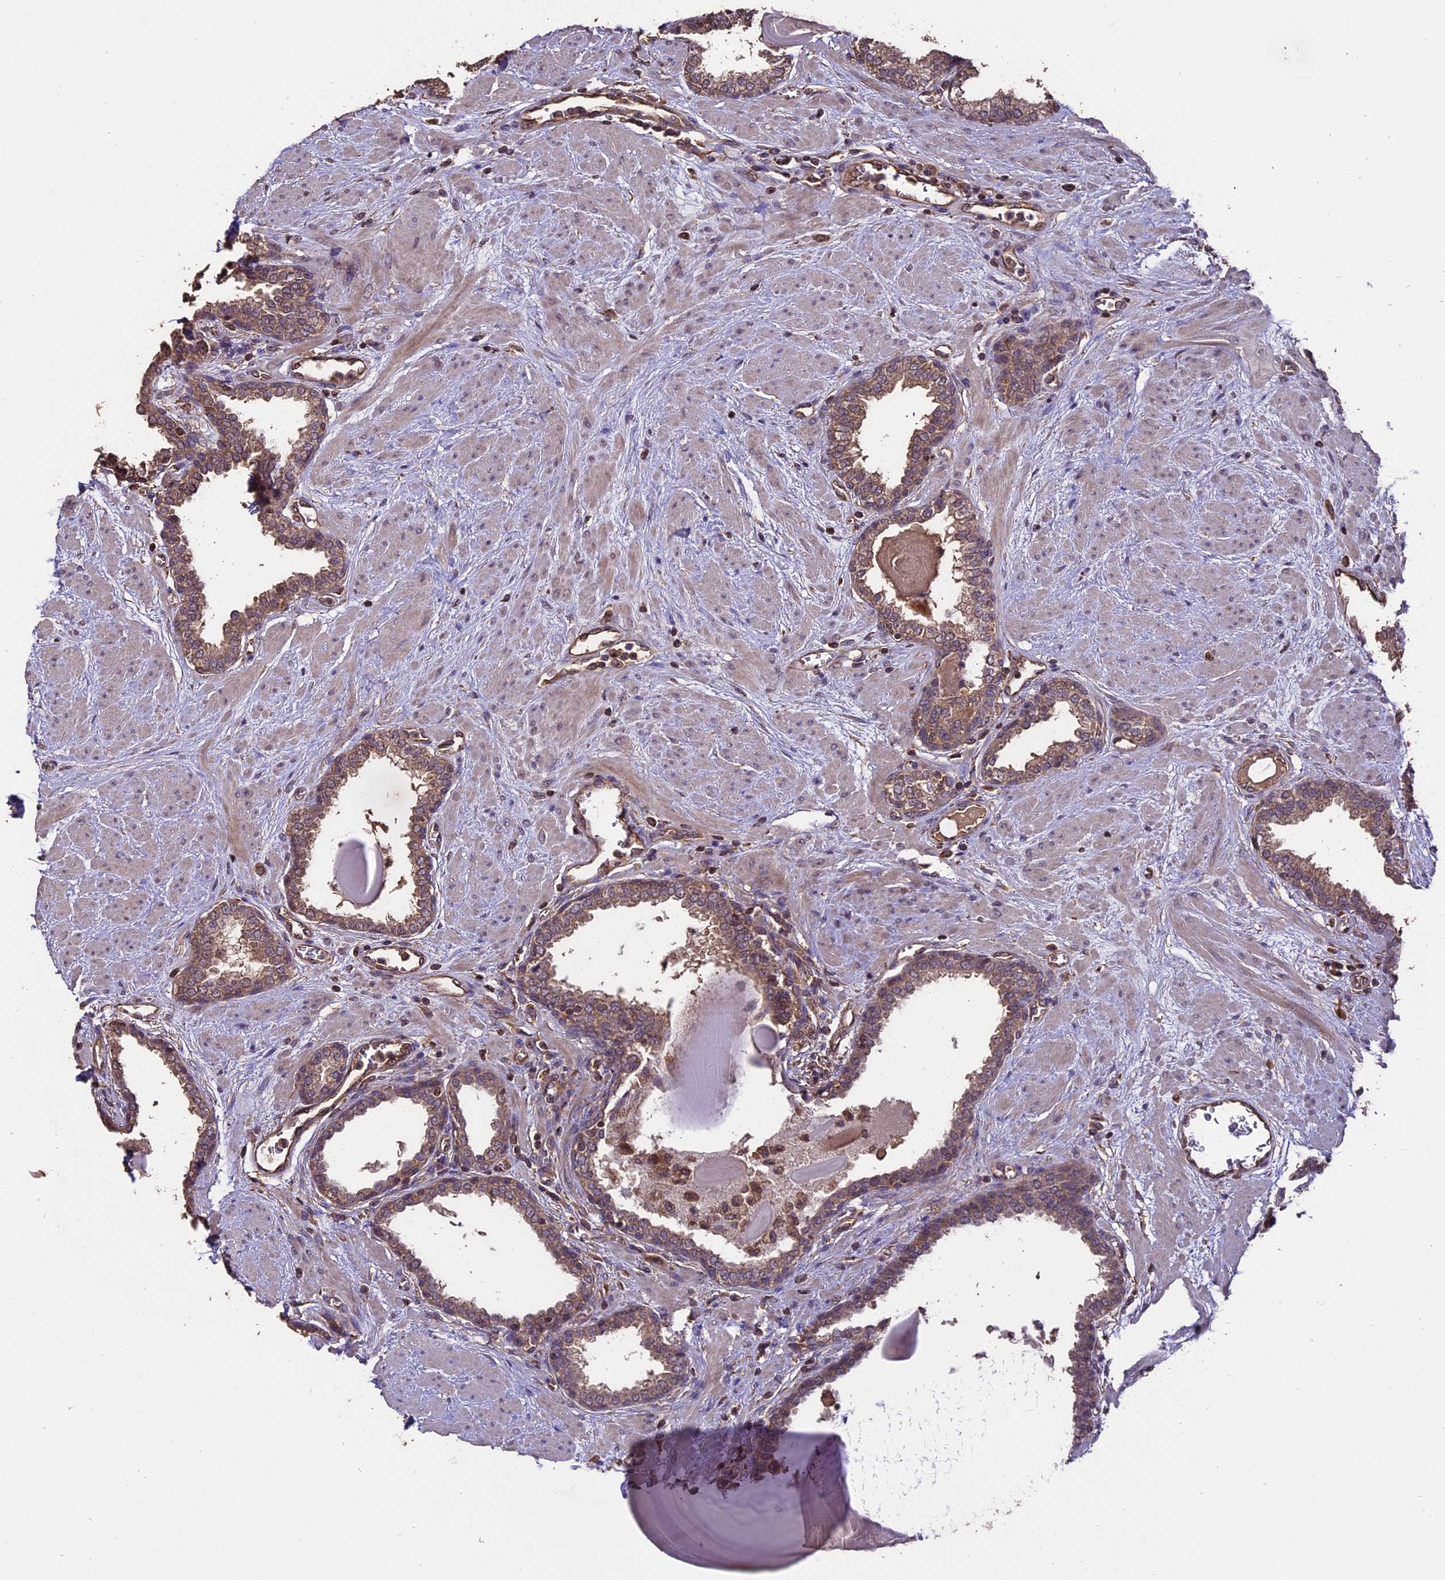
{"staining": {"intensity": "moderate", "quantity": ">75%", "location": "cytoplasmic/membranous"}, "tissue": "prostate", "cell_type": "Glandular cells", "image_type": "normal", "snomed": [{"axis": "morphology", "description": "Normal tissue, NOS"}, {"axis": "topography", "description": "Prostate"}], "caption": "This is an image of immunohistochemistry staining of benign prostate, which shows moderate staining in the cytoplasmic/membranous of glandular cells.", "gene": "TTLL10", "patient": {"sex": "male", "age": 51}}